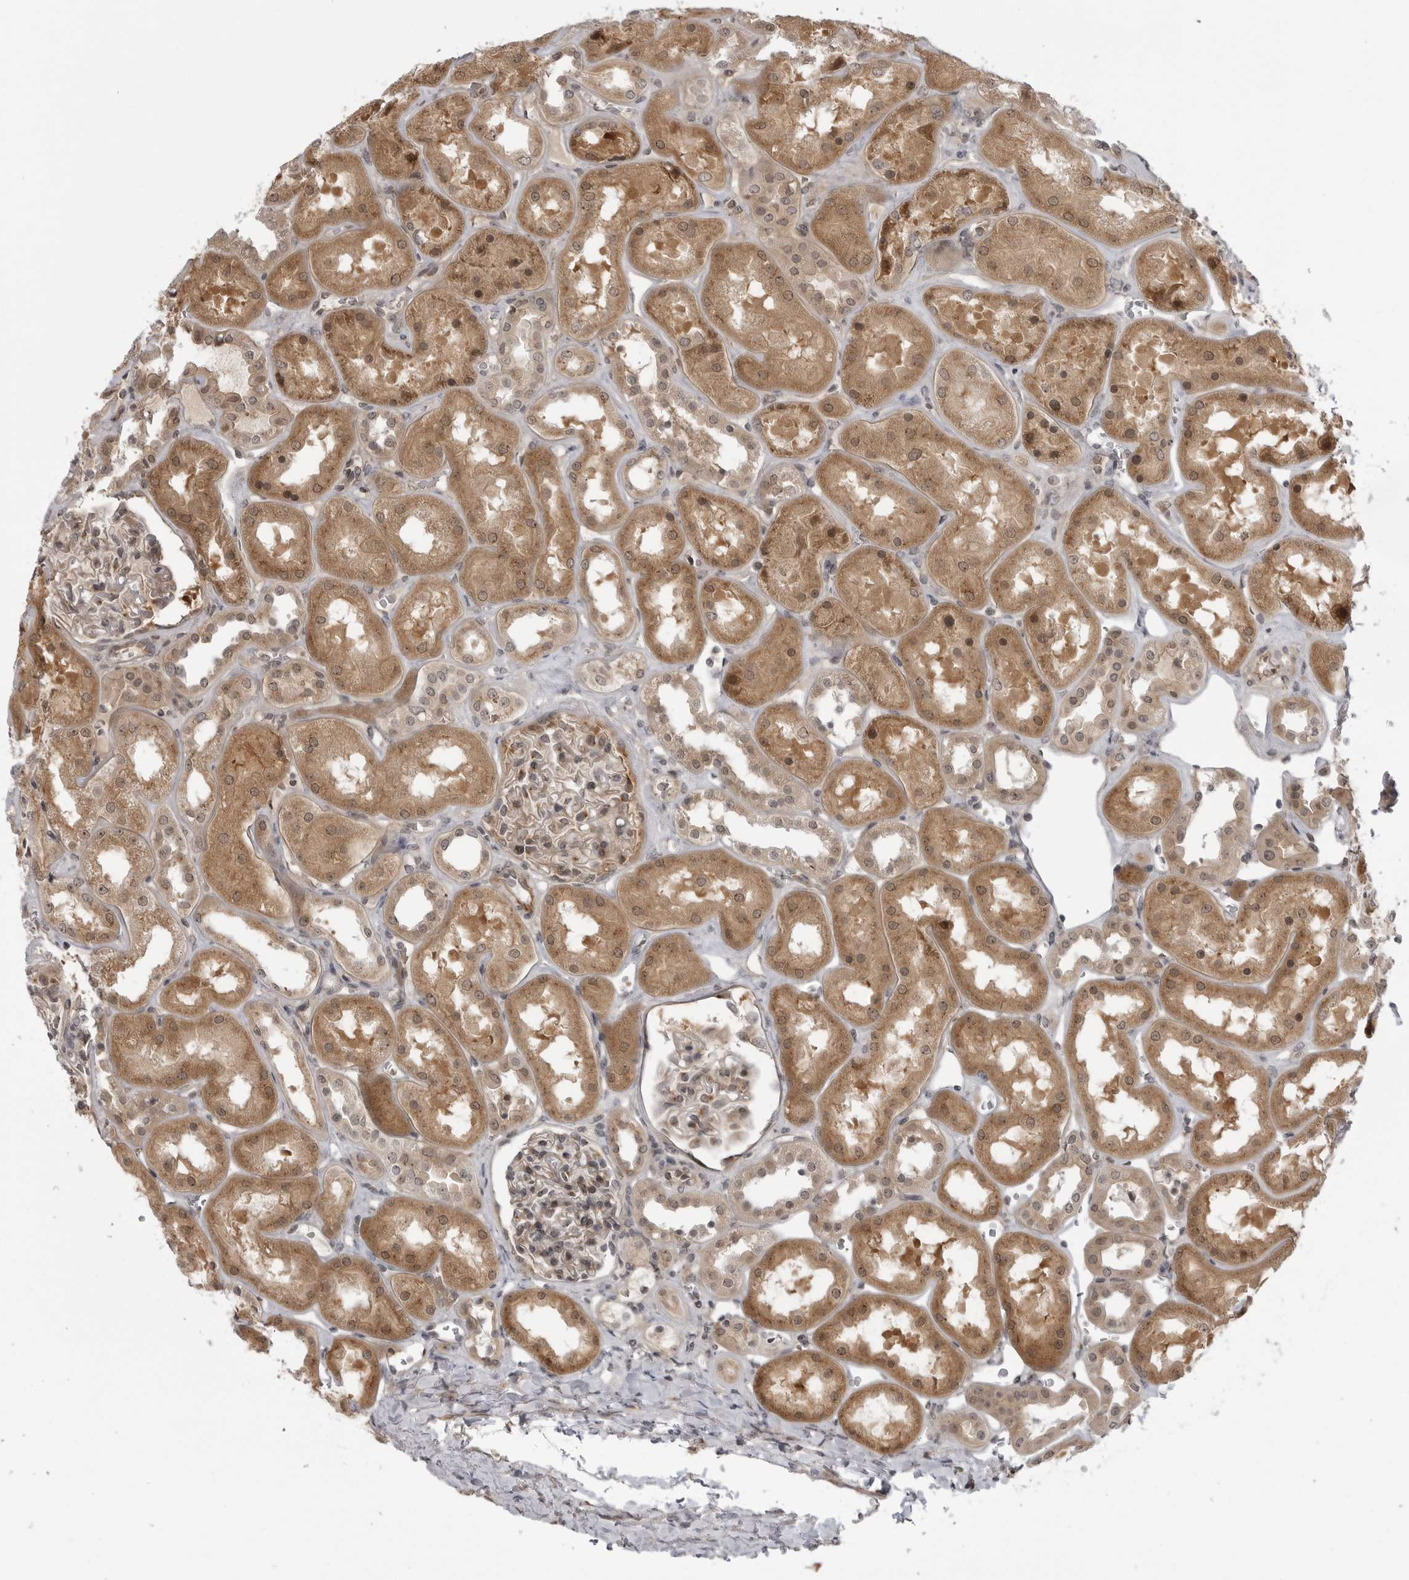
{"staining": {"intensity": "weak", "quantity": ">75%", "location": "nuclear"}, "tissue": "kidney", "cell_type": "Cells in glomeruli", "image_type": "normal", "snomed": [{"axis": "morphology", "description": "Normal tissue, NOS"}, {"axis": "topography", "description": "Kidney"}], "caption": "Cells in glomeruli demonstrate low levels of weak nuclear expression in approximately >75% of cells in unremarkable human kidney.", "gene": "LRRC45", "patient": {"sex": "male", "age": 70}}